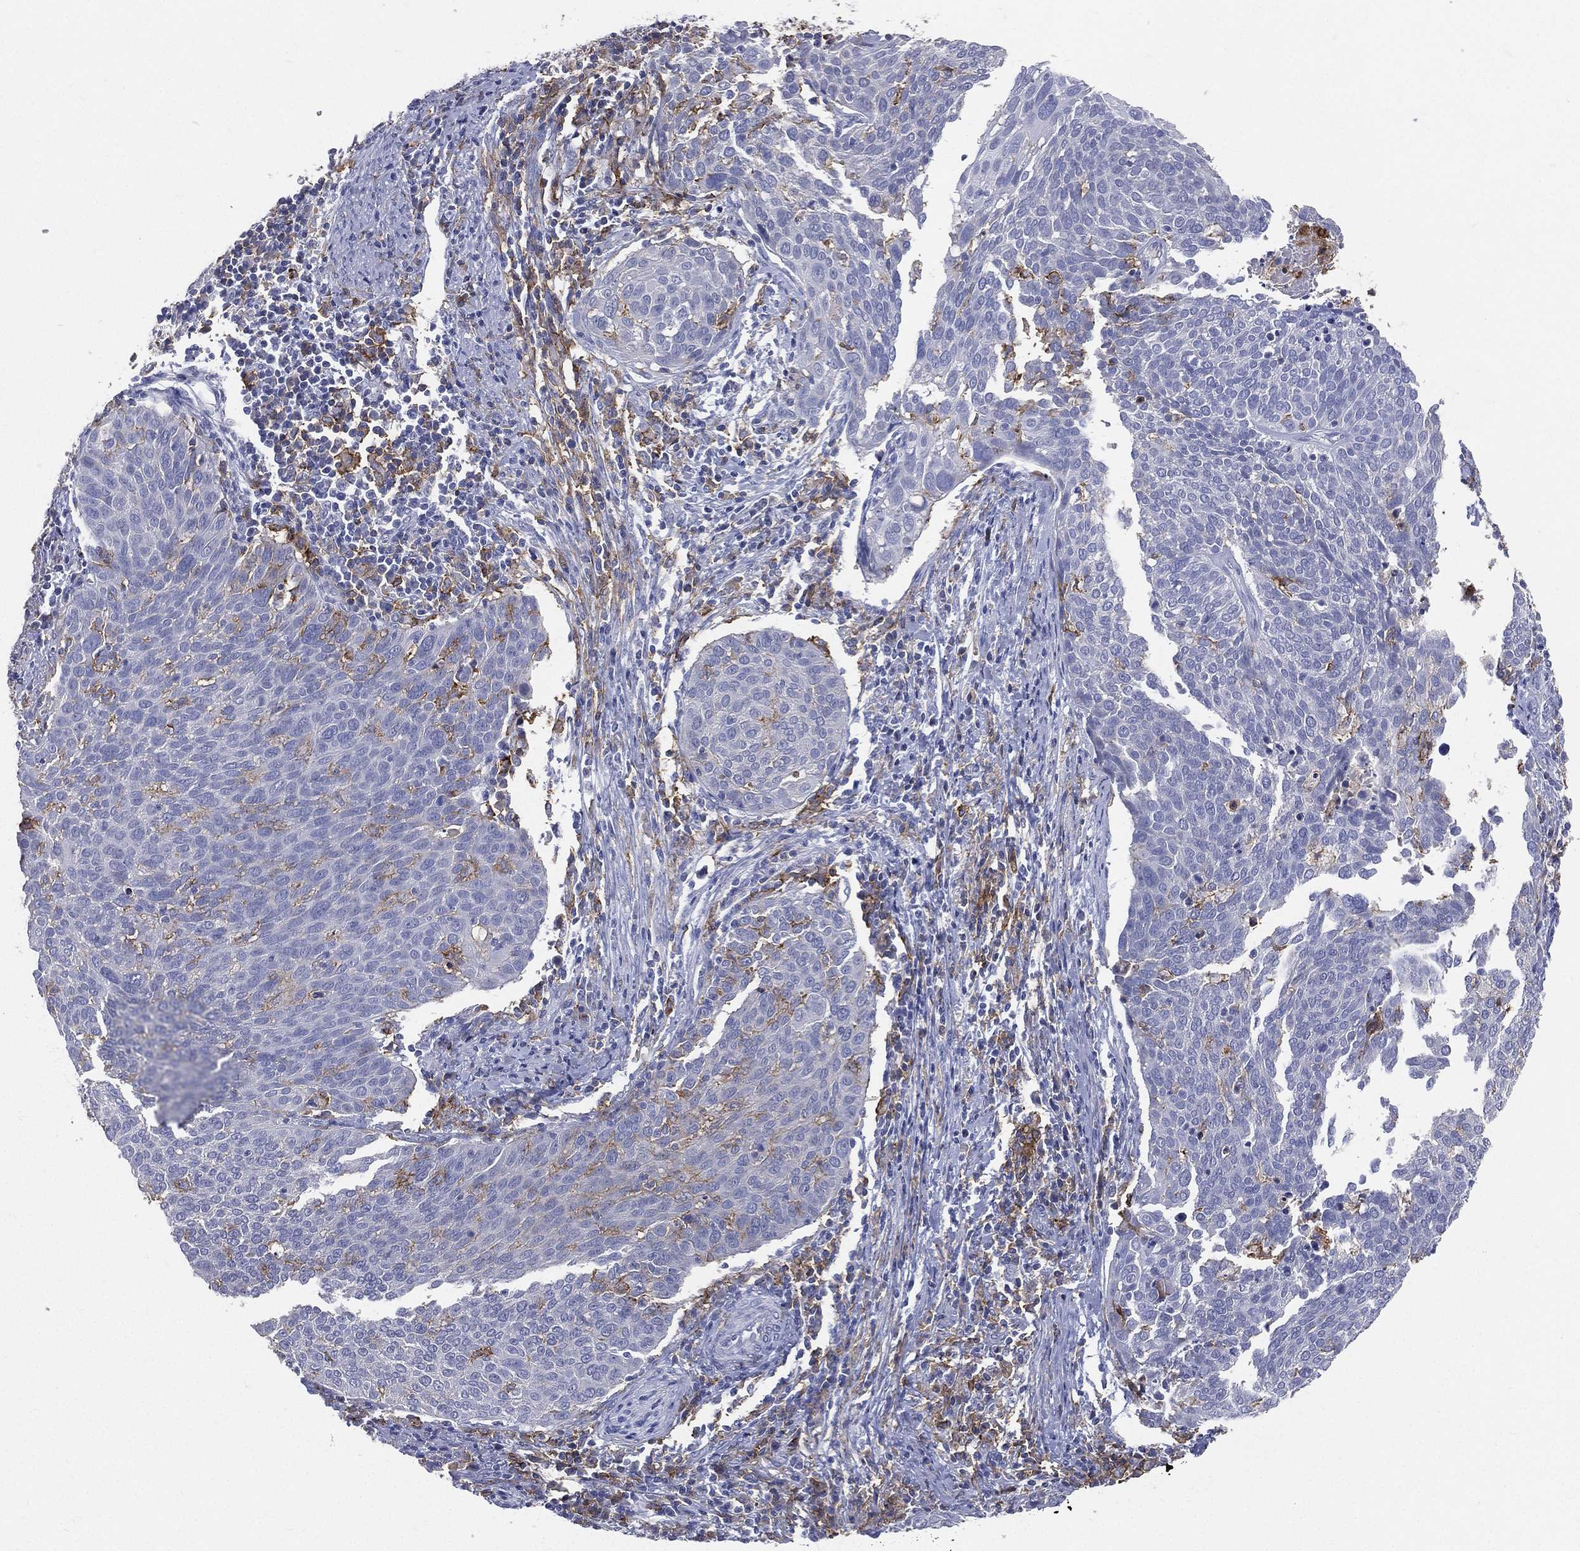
{"staining": {"intensity": "negative", "quantity": "none", "location": "none"}, "tissue": "cervical cancer", "cell_type": "Tumor cells", "image_type": "cancer", "snomed": [{"axis": "morphology", "description": "Squamous cell carcinoma, NOS"}, {"axis": "topography", "description": "Cervix"}], "caption": "Micrograph shows no significant protein staining in tumor cells of cervical squamous cell carcinoma.", "gene": "CD33", "patient": {"sex": "female", "age": 39}}